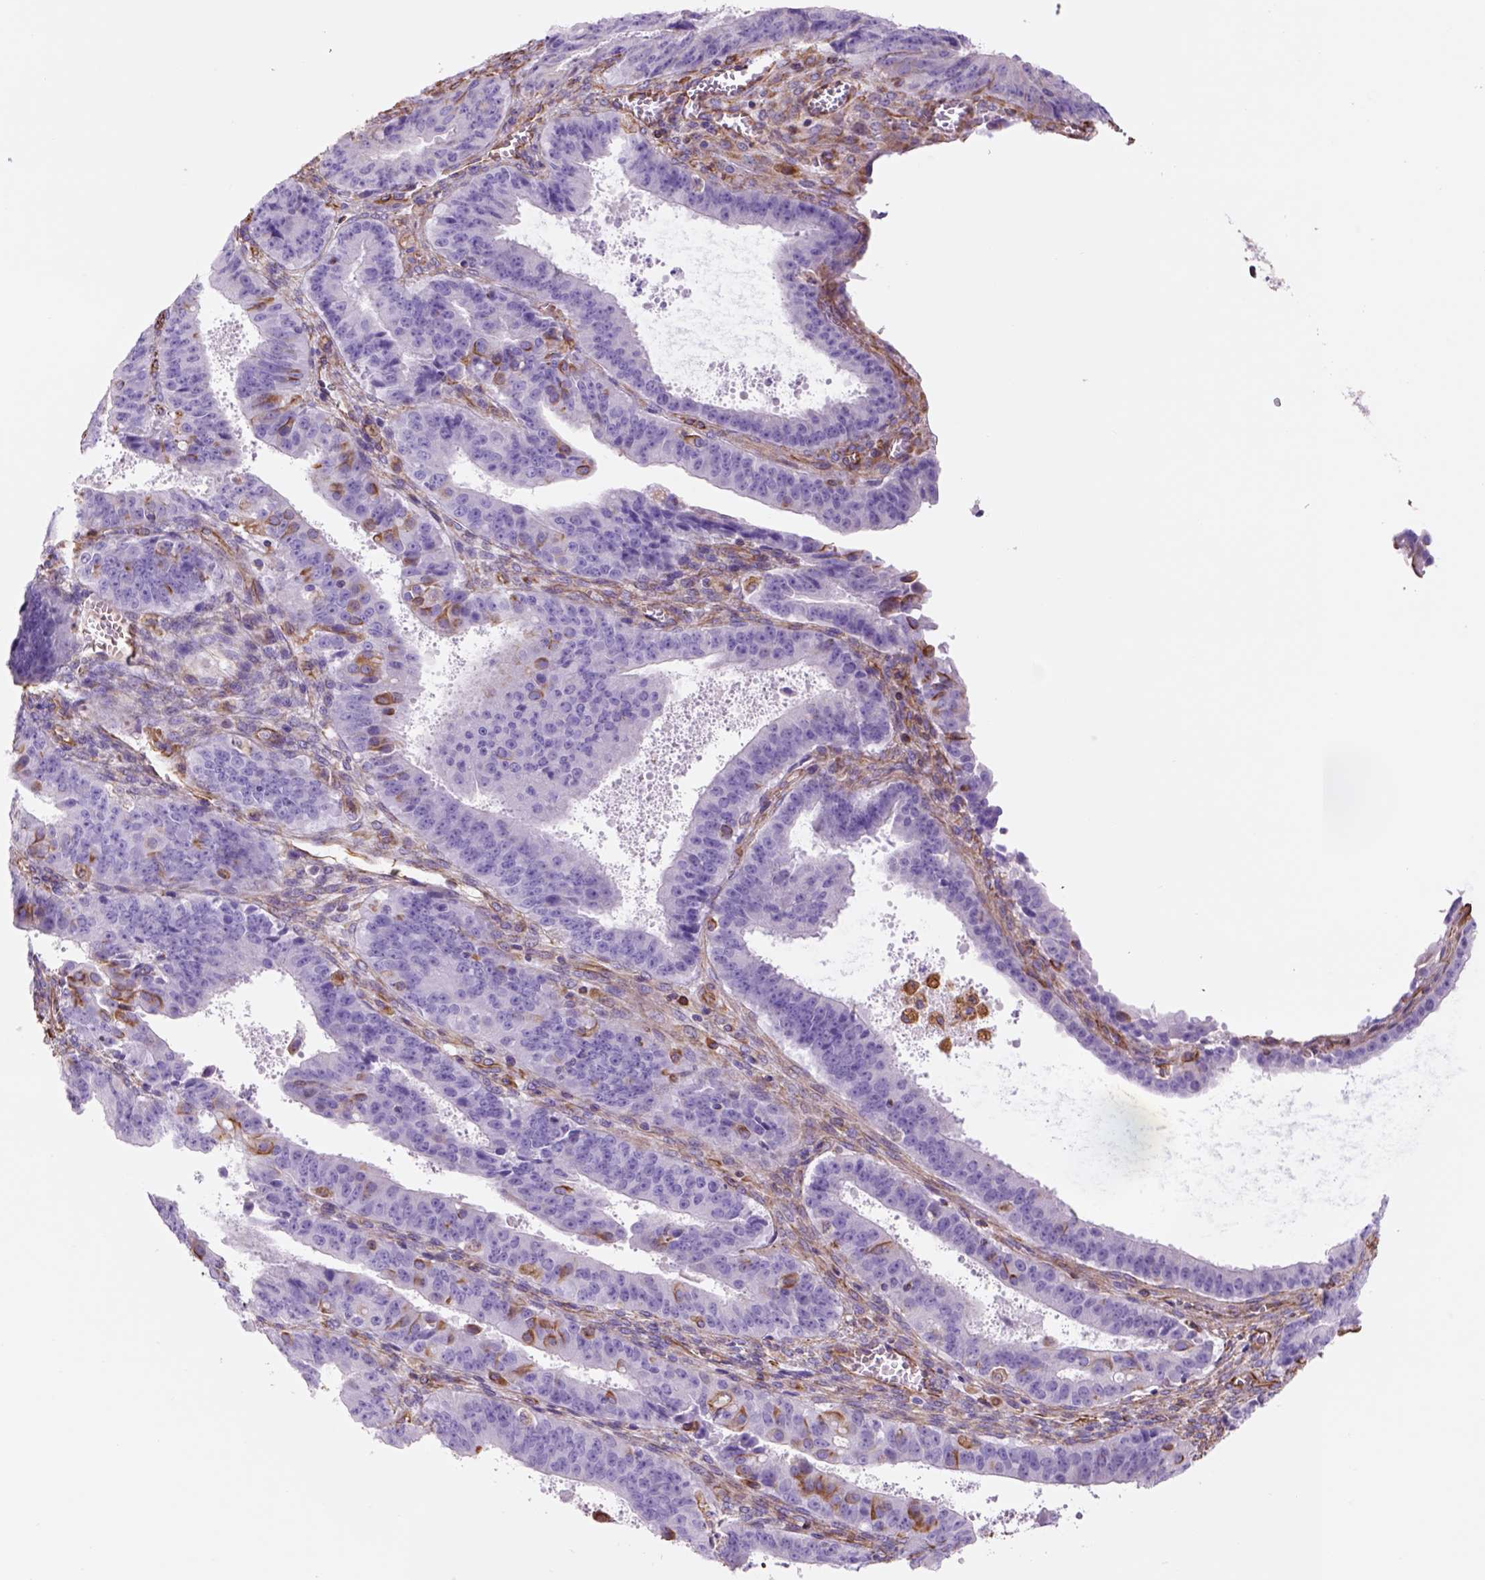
{"staining": {"intensity": "negative", "quantity": "none", "location": "none"}, "tissue": "ovarian cancer", "cell_type": "Tumor cells", "image_type": "cancer", "snomed": [{"axis": "morphology", "description": "Carcinoma, endometroid"}, {"axis": "topography", "description": "Ovary"}], "caption": "An immunohistochemistry photomicrograph of endometroid carcinoma (ovarian) is shown. There is no staining in tumor cells of endometroid carcinoma (ovarian).", "gene": "ZZZ3", "patient": {"sex": "female", "age": 42}}